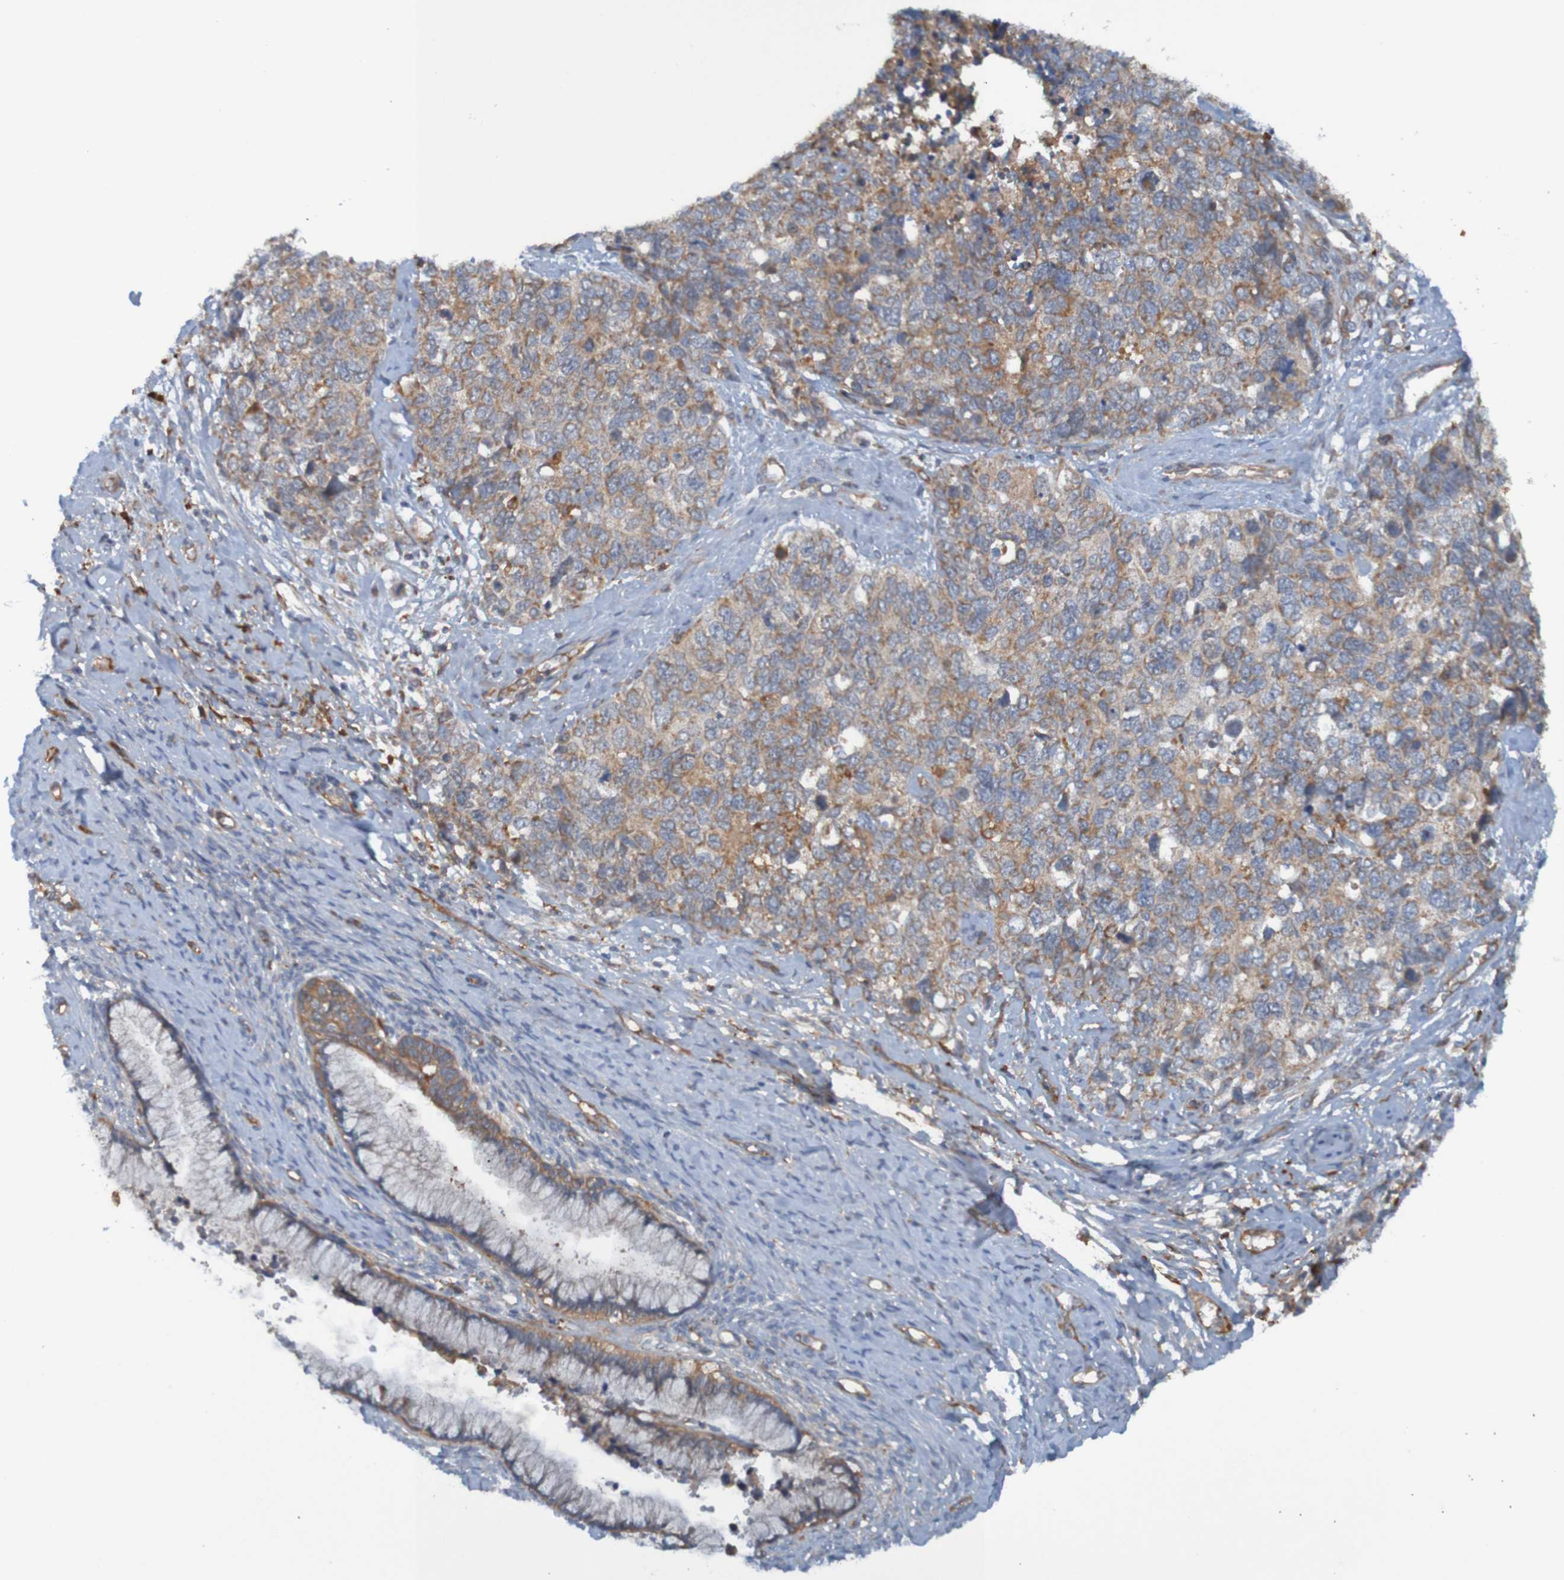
{"staining": {"intensity": "moderate", "quantity": ">75%", "location": "cytoplasmic/membranous"}, "tissue": "cervical cancer", "cell_type": "Tumor cells", "image_type": "cancer", "snomed": [{"axis": "morphology", "description": "Squamous cell carcinoma, NOS"}, {"axis": "topography", "description": "Cervix"}], "caption": "This is an image of IHC staining of cervical cancer (squamous cell carcinoma), which shows moderate staining in the cytoplasmic/membranous of tumor cells.", "gene": "DNAJC4", "patient": {"sex": "female", "age": 63}}